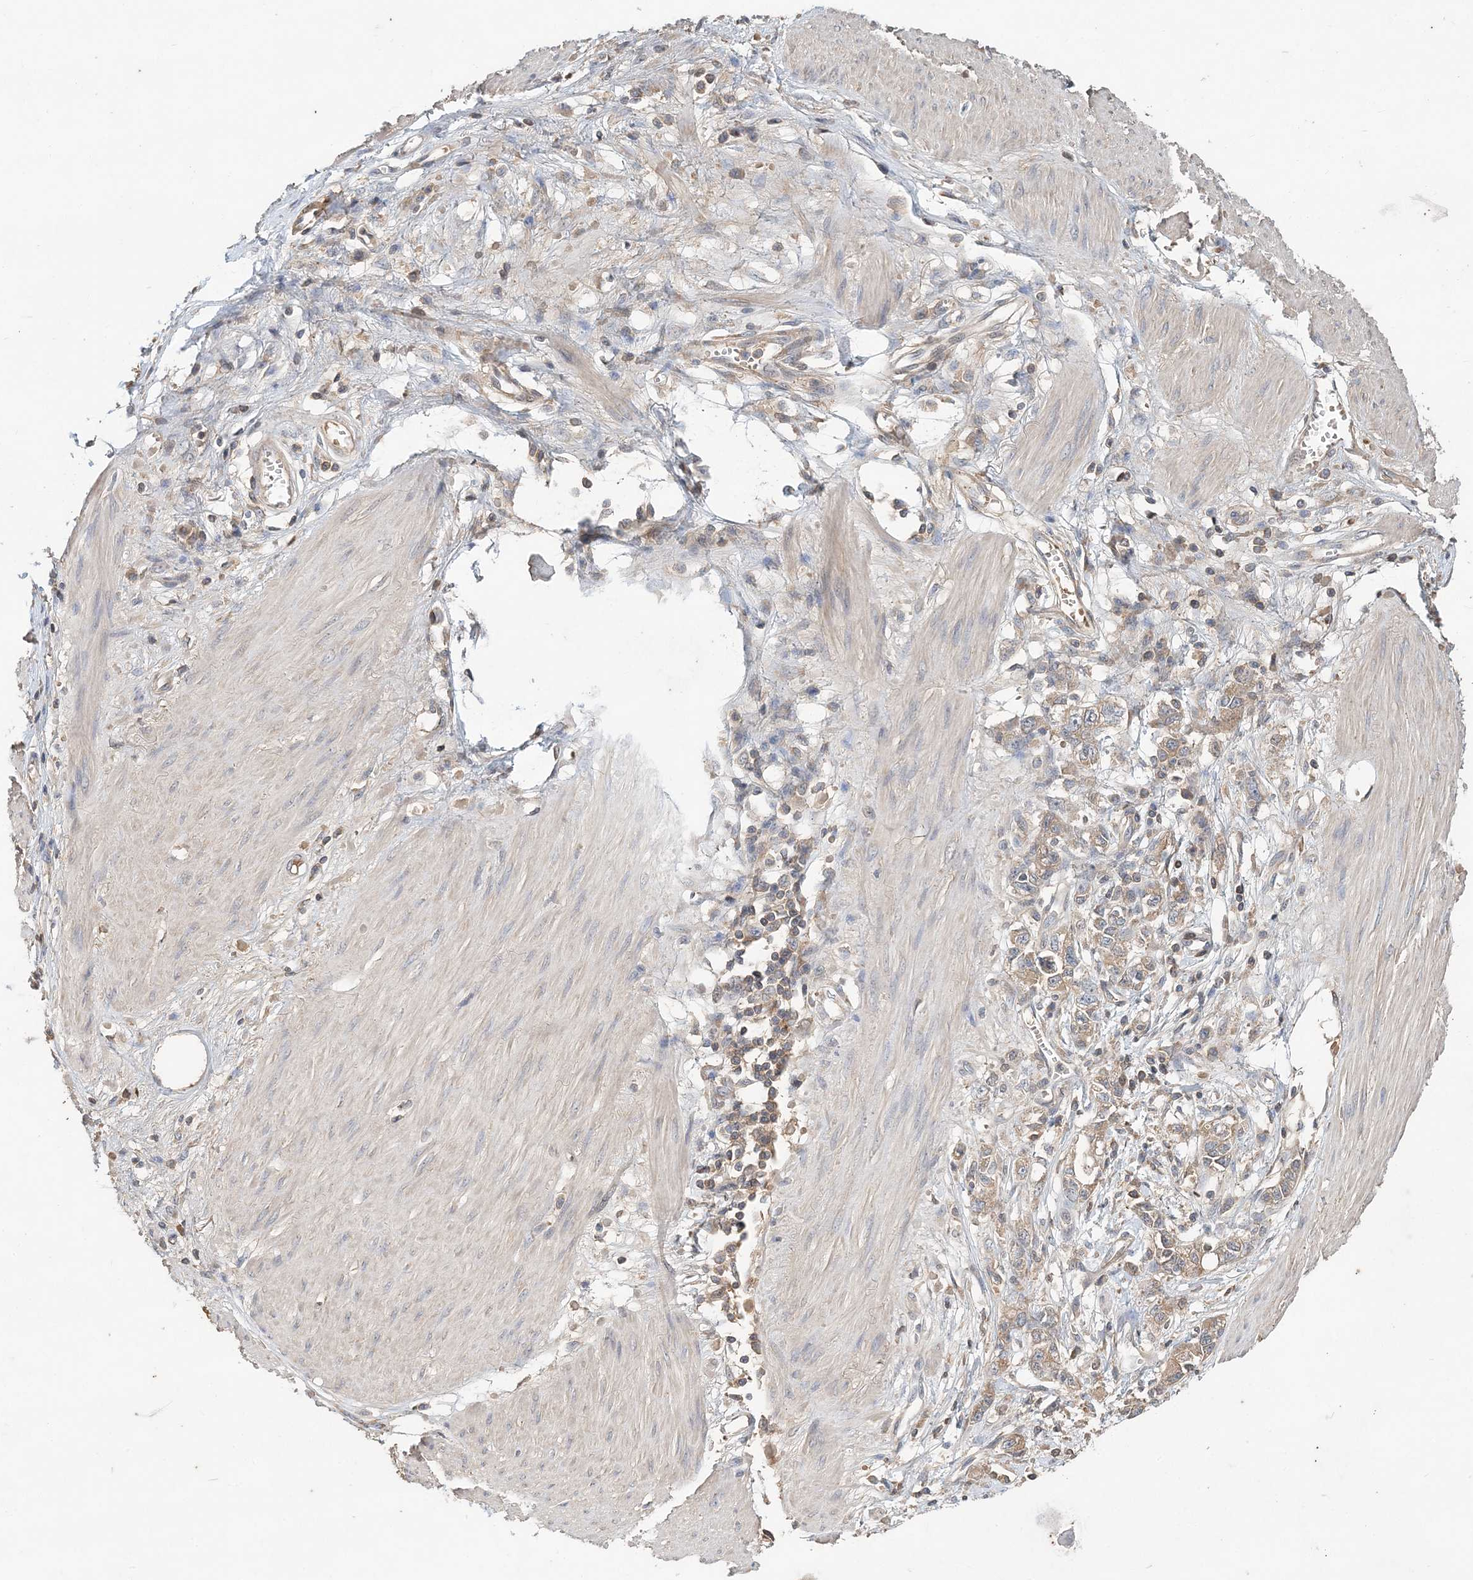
{"staining": {"intensity": "weak", "quantity": ">75%", "location": "cytoplasmic/membranous"}, "tissue": "stomach cancer", "cell_type": "Tumor cells", "image_type": "cancer", "snomed": [{"axis": "morphology", "description": "Adenocarcinoma, NOS"}, {"axis": "topography", "description": "Stomach"}], "caption": "Approximately >75% of tumor cells in adenocarcinoma (stomach) display weak cytoplasmic/membranous protein expression as visualized by brown immunohistochemical staining.", "gene": "SYCP3", "patient": {"sex": "female", "age": 76}}